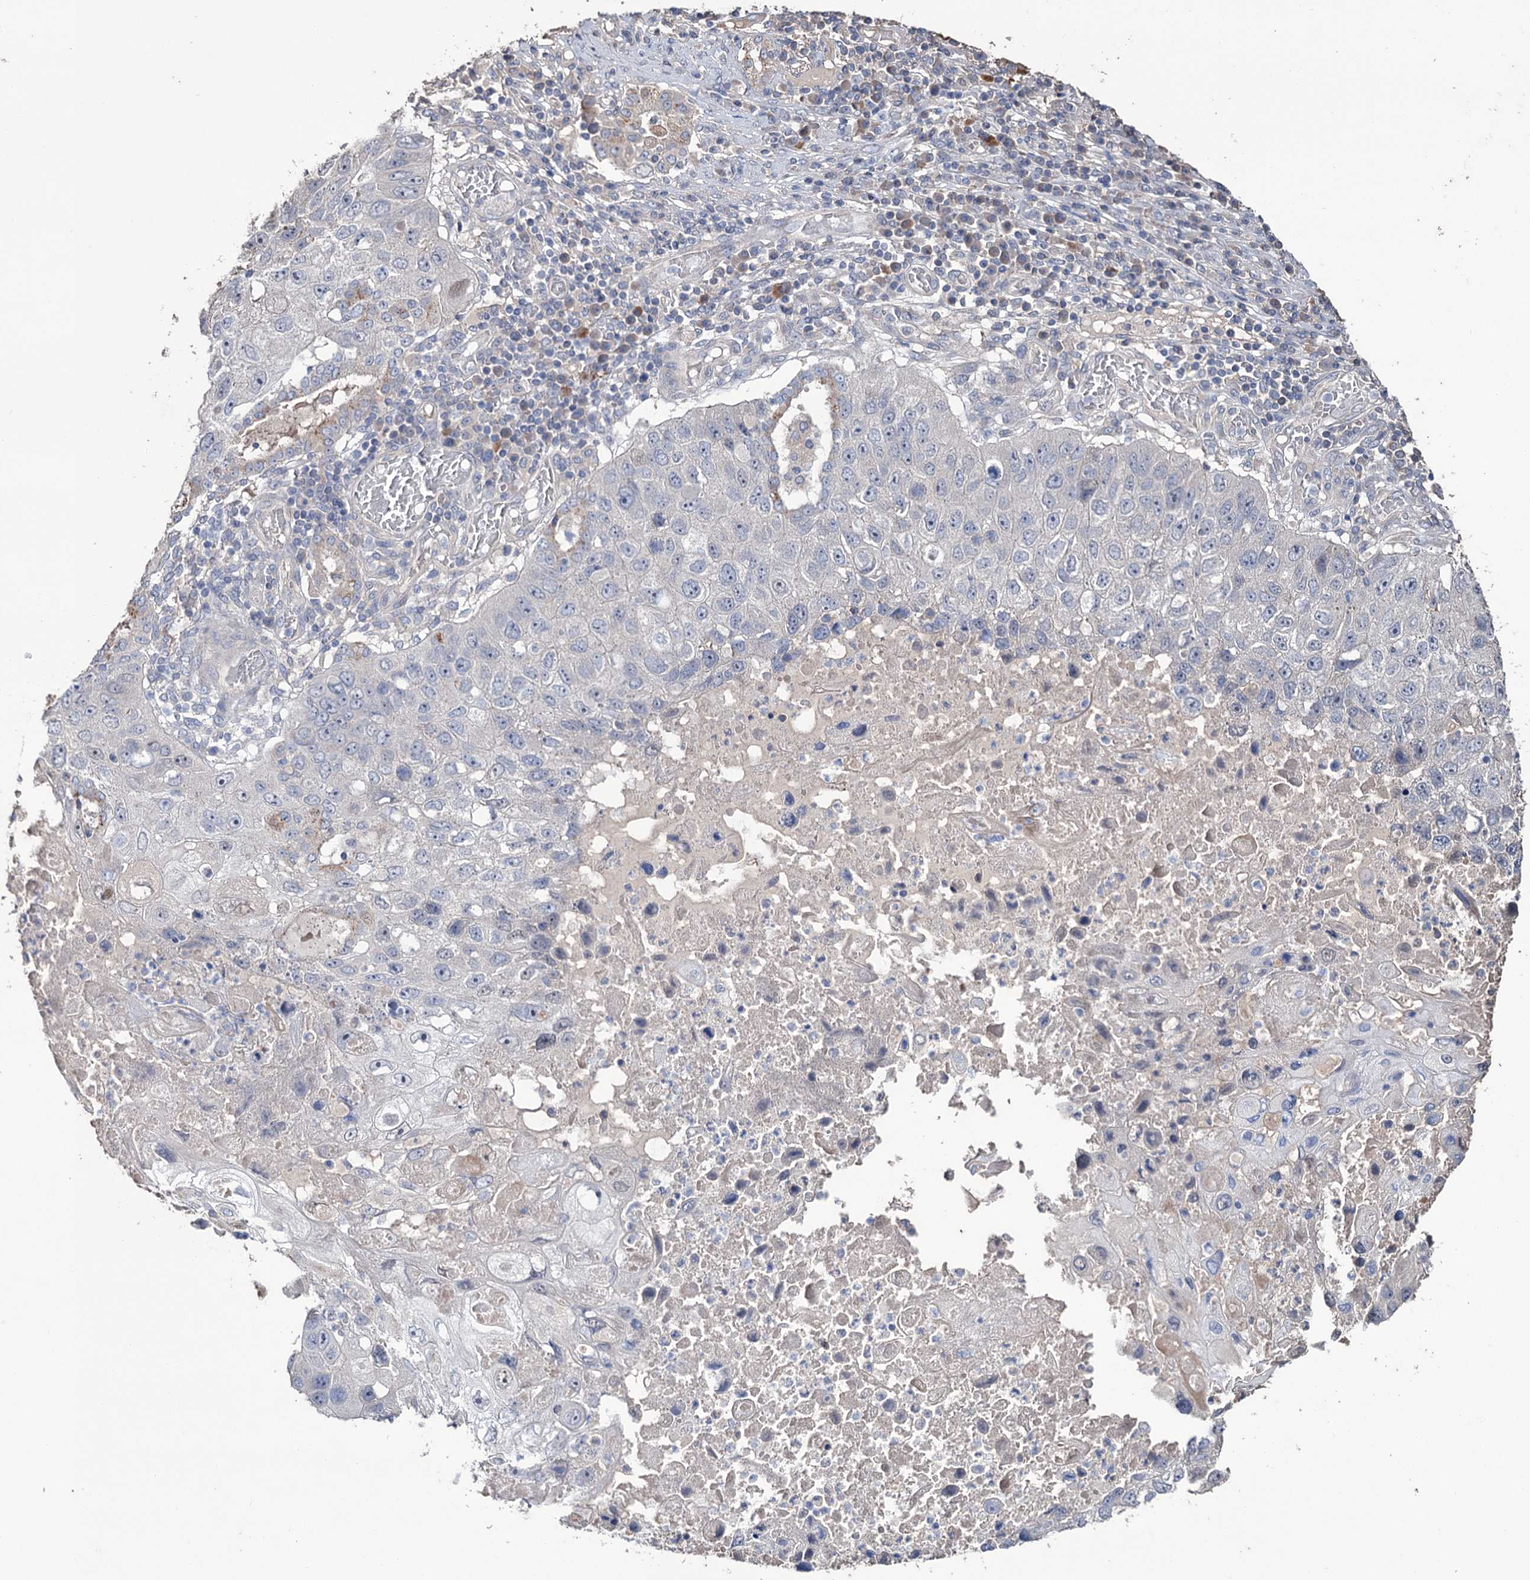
{"staining": {"intensity": "negative", "quantity": "none", "location": "none"}, "tissue": "lung cancer", "cell_type": "Tumor cells", "image_type": "cancer", "snomed": [{"axis": "morphology", "description": "Squamous cell carcinoma, NOS"}, {"axis": "topography", "description": "Lung"}], "caption": "There is no significant positivity in tumor cells of lung cancer.", "gene": "EPB41L5", "patient": {"sex": "male", "age": 61}}